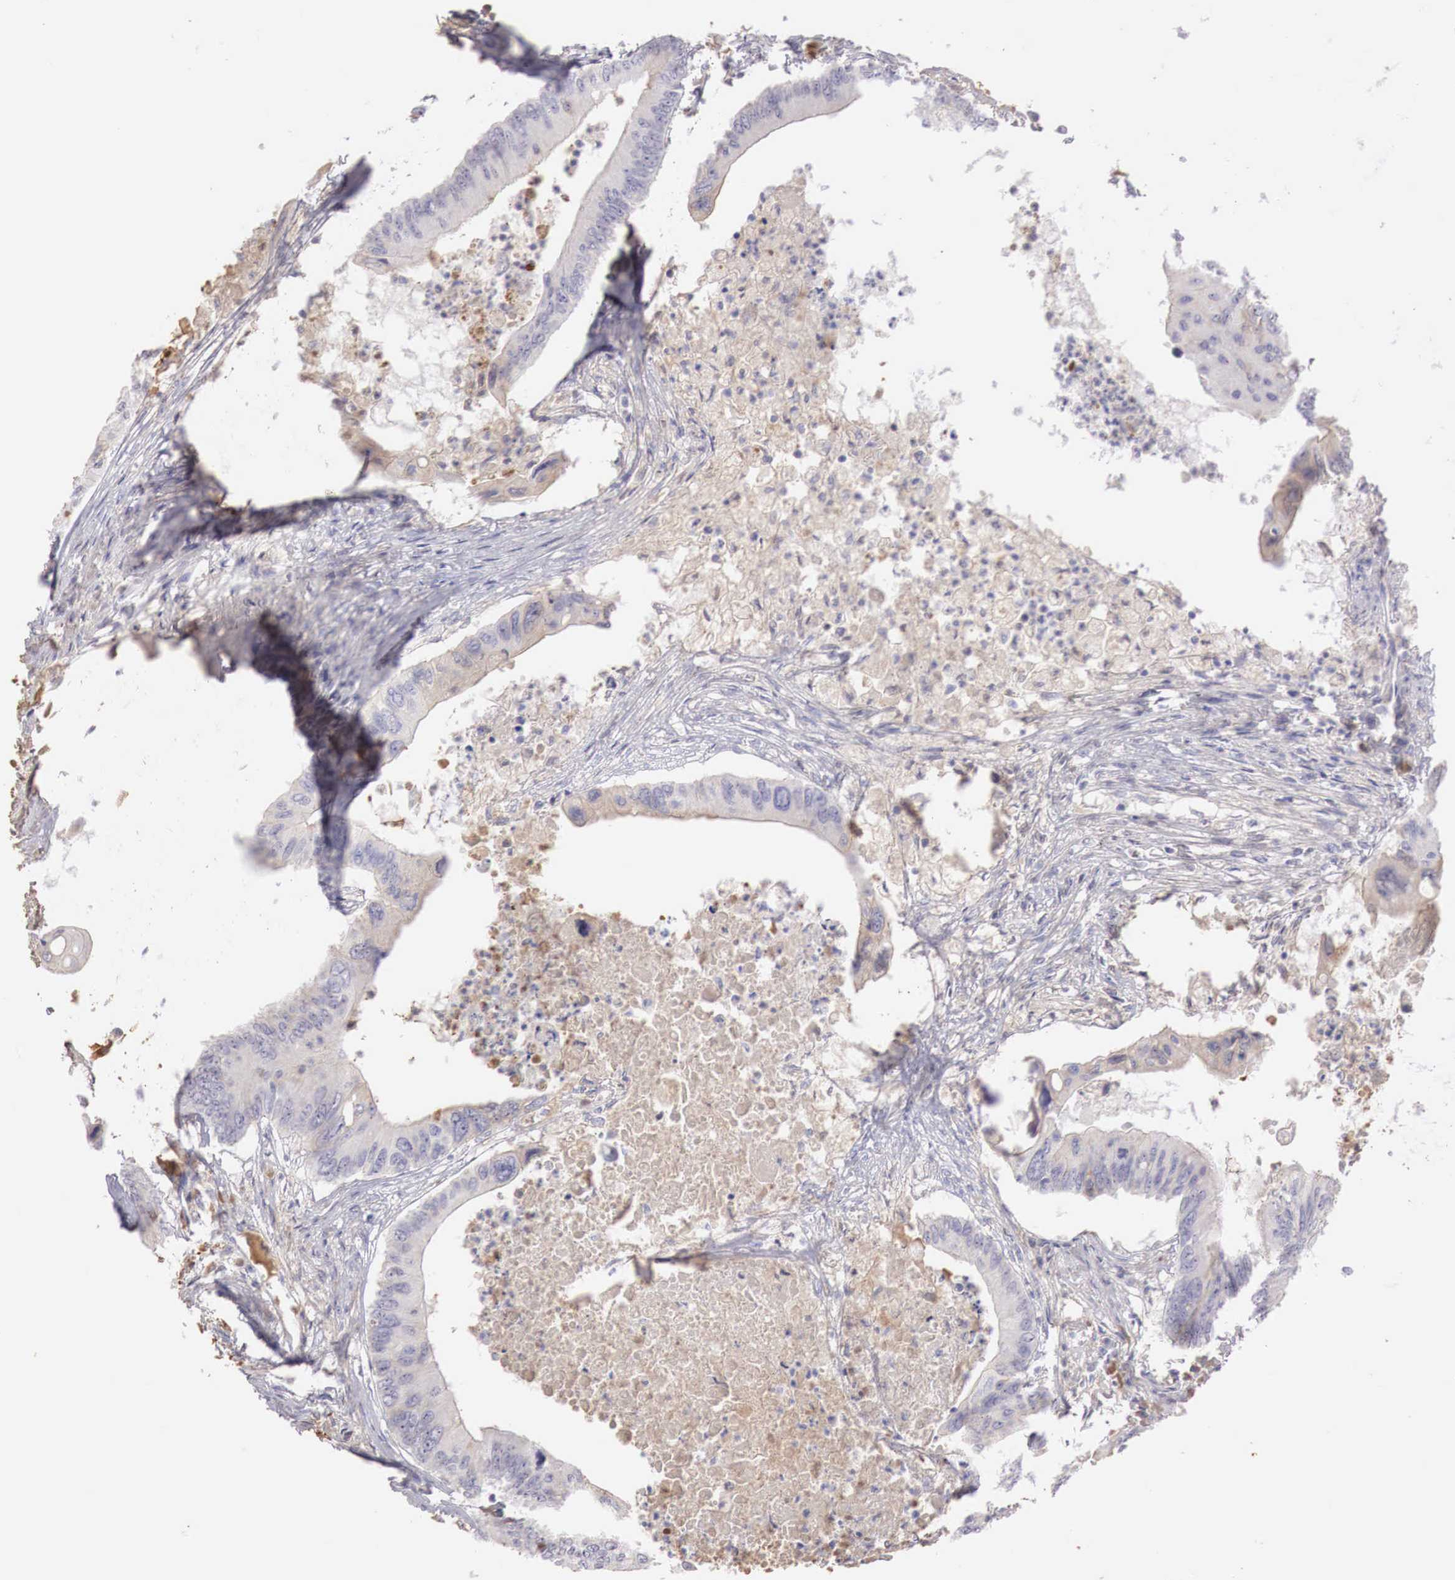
{"staining": {"intensity": "weak", "quantity": "<25%", "location": "cytoplasmic/membranous"}, "tissue": "colorectal cancer", "cell_type": "Tumor cells", "image_type": "cancer", "snomed": [{"axis": "morphology", "description": "Adenocarcinoma, NOS"}, {"axis": "topography", "description": "Colon"}], "caption": "DAB (3,3'-diaminobenzidine) immunohistochemical staining of colorectal adenocarcinoma reveals no significant positivity in tumor cells. (Stains: DAB immunohistochemistry (IHC) with hematoxylin counter stain, Microscopy: brightfield microscopy at high magnification).", "gene": "XPNPEP2", "patient": {"sex": "male", "age": 65}}